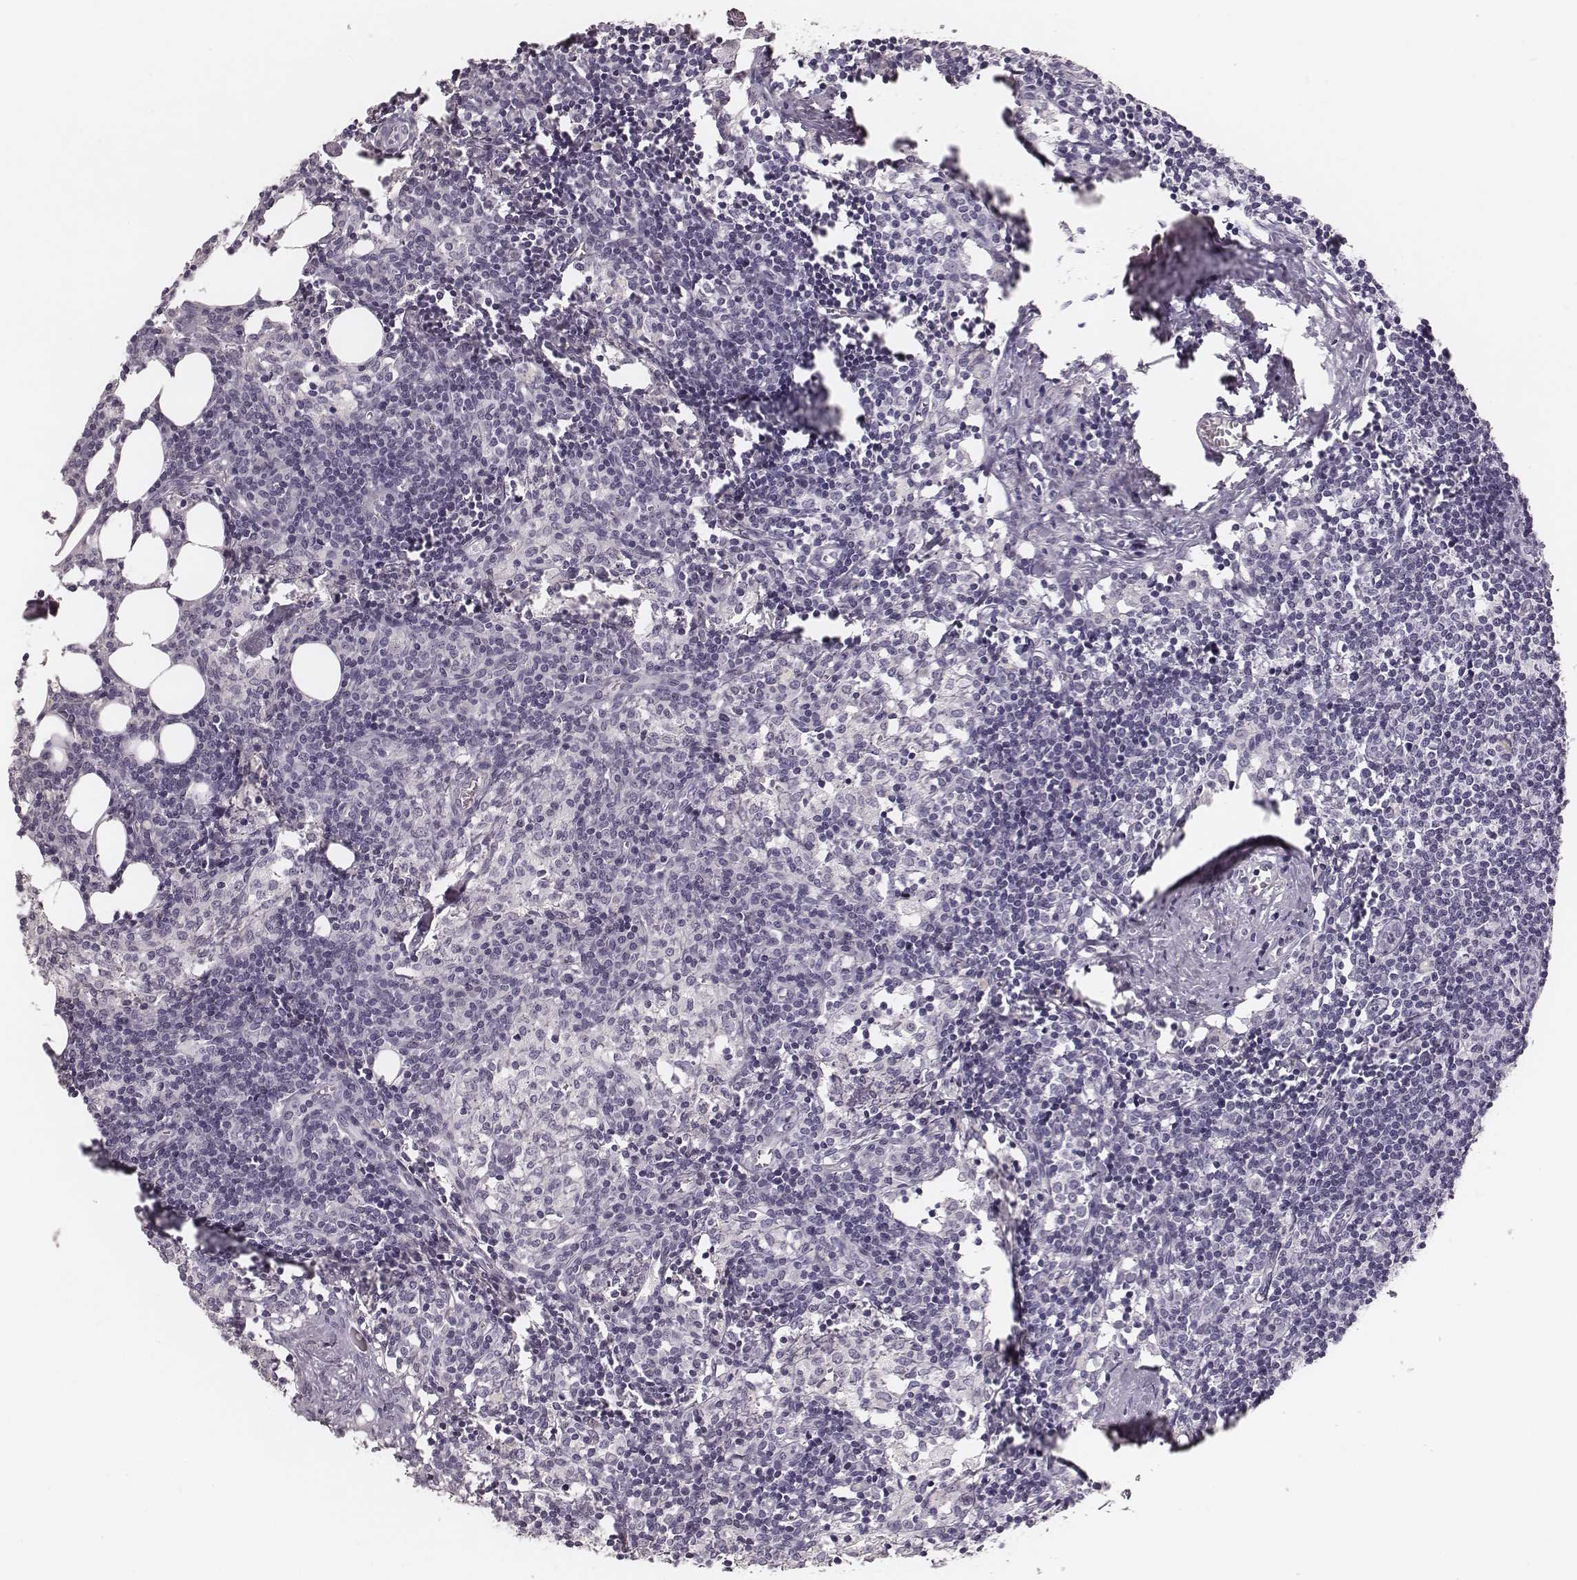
{"staining": {"intensity": "negative", "quantity": "none", "location": "none"}, "tissue": "lymph node", "cell_type": "Germinal center cells", "image_type": "normal", "snomed": [{"axis": "morphology", "description": "Normal tissue, NOS"}, {"axis": "topography", "description": "Lymph node"}], "caption": "Immunohistochemistry micrograph of normal lymph node: human lymph node stained with DAB (3,3'-diaminobenzidine) displays no significant protein staining in germinal center cells.", "gene": "SPA17", "patient": {"sex": "female", "age": 52}}